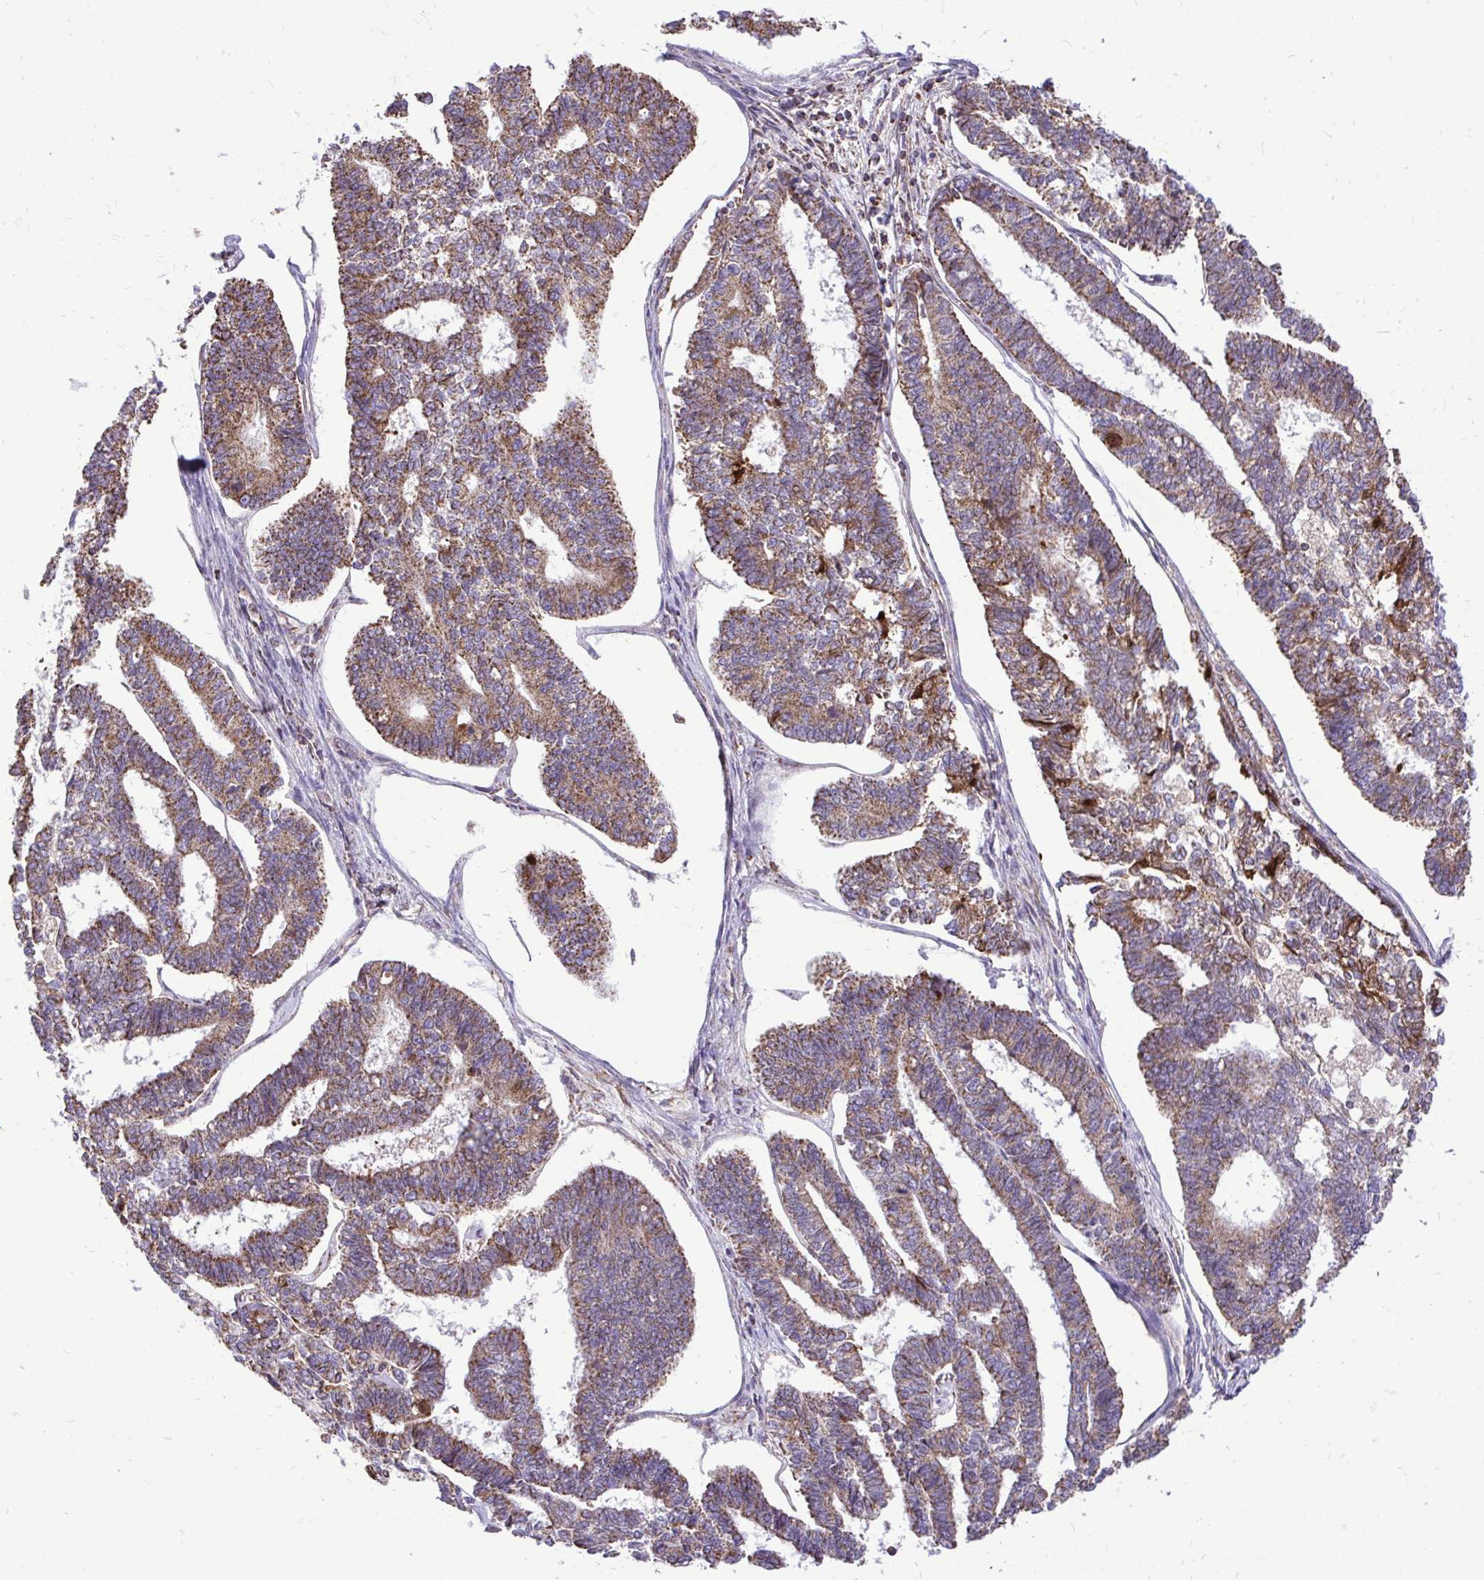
{"staining": {"intensity": "moderate", "quantity": ">75%", "location": "cytoplasmic/membranous"}, "tissue": "endometrial cancer", "cell_type": "Tumor cells", "image_type": "cancer", "snomed": [{"axis": "morphology", "description": "Adenocarcinoma, NOS"}, {"axis": "topography", "description": "Endometrium"}], "caption": "IHC (DAB (3,3'-diaminobenzidine)) staining of human endometrial cancer demonstrates moderate cytoplasmic/membranous protein staining in approximately >75% of tumor cells.", "gene": "UBE2C", "patient": {"sex": "female", "age": 70}}